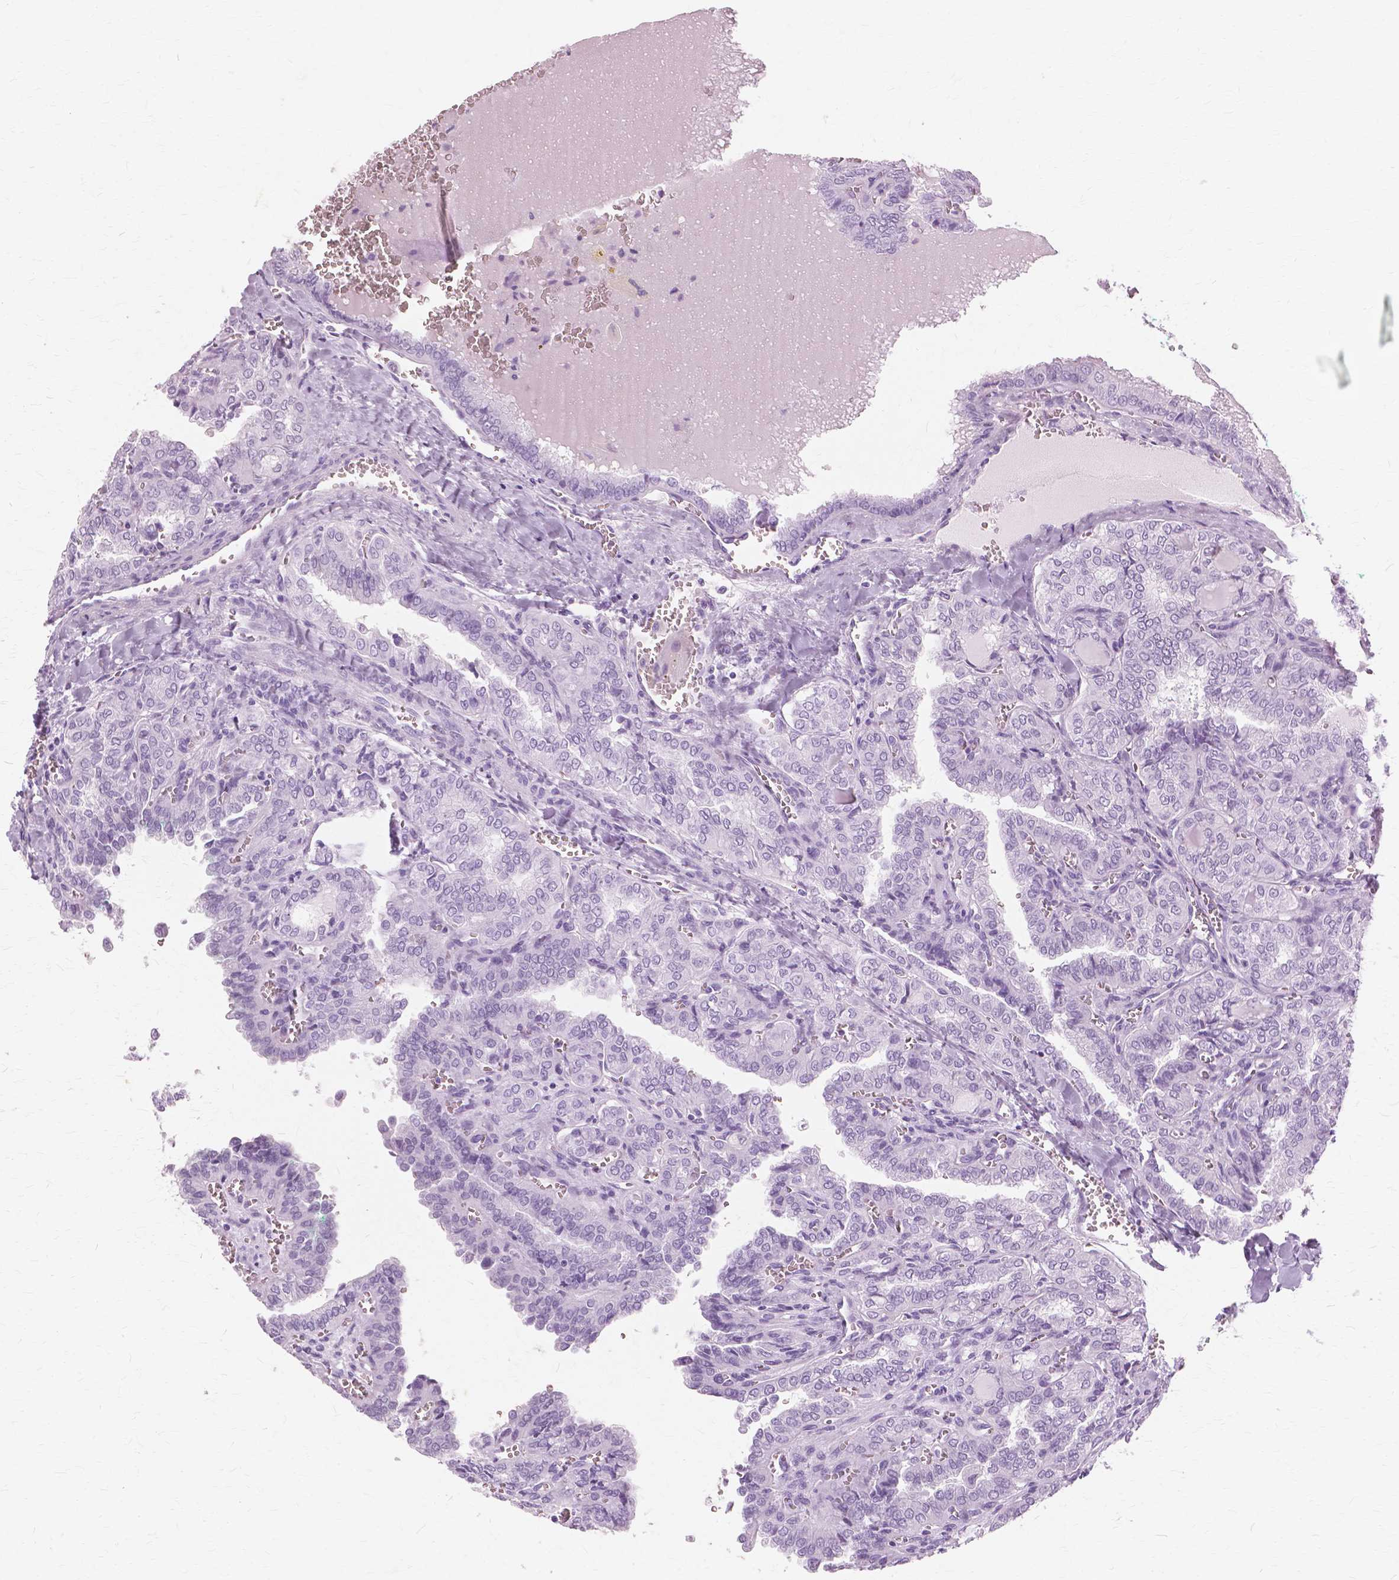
{"staining": {"intensity": "negative", "quantity": "none", "location": "none"}, "tissue": "thyroid cancer", "cell_type": "Tumor cells", "image_type": "cancer", "snomed": [{"axis": "morphology", "description": "Papillary adenocarcinoma, NOS"}, {"axis": "topography", "description": "Thyroid gland"}], "caption": "Papillary adenocarcinoma (thyroid) was stained to show a protein in brown. There is no significant positivity in tumor cells.", "gene": "SFTPD", "patient": {"sex": "female", "age": 41}}